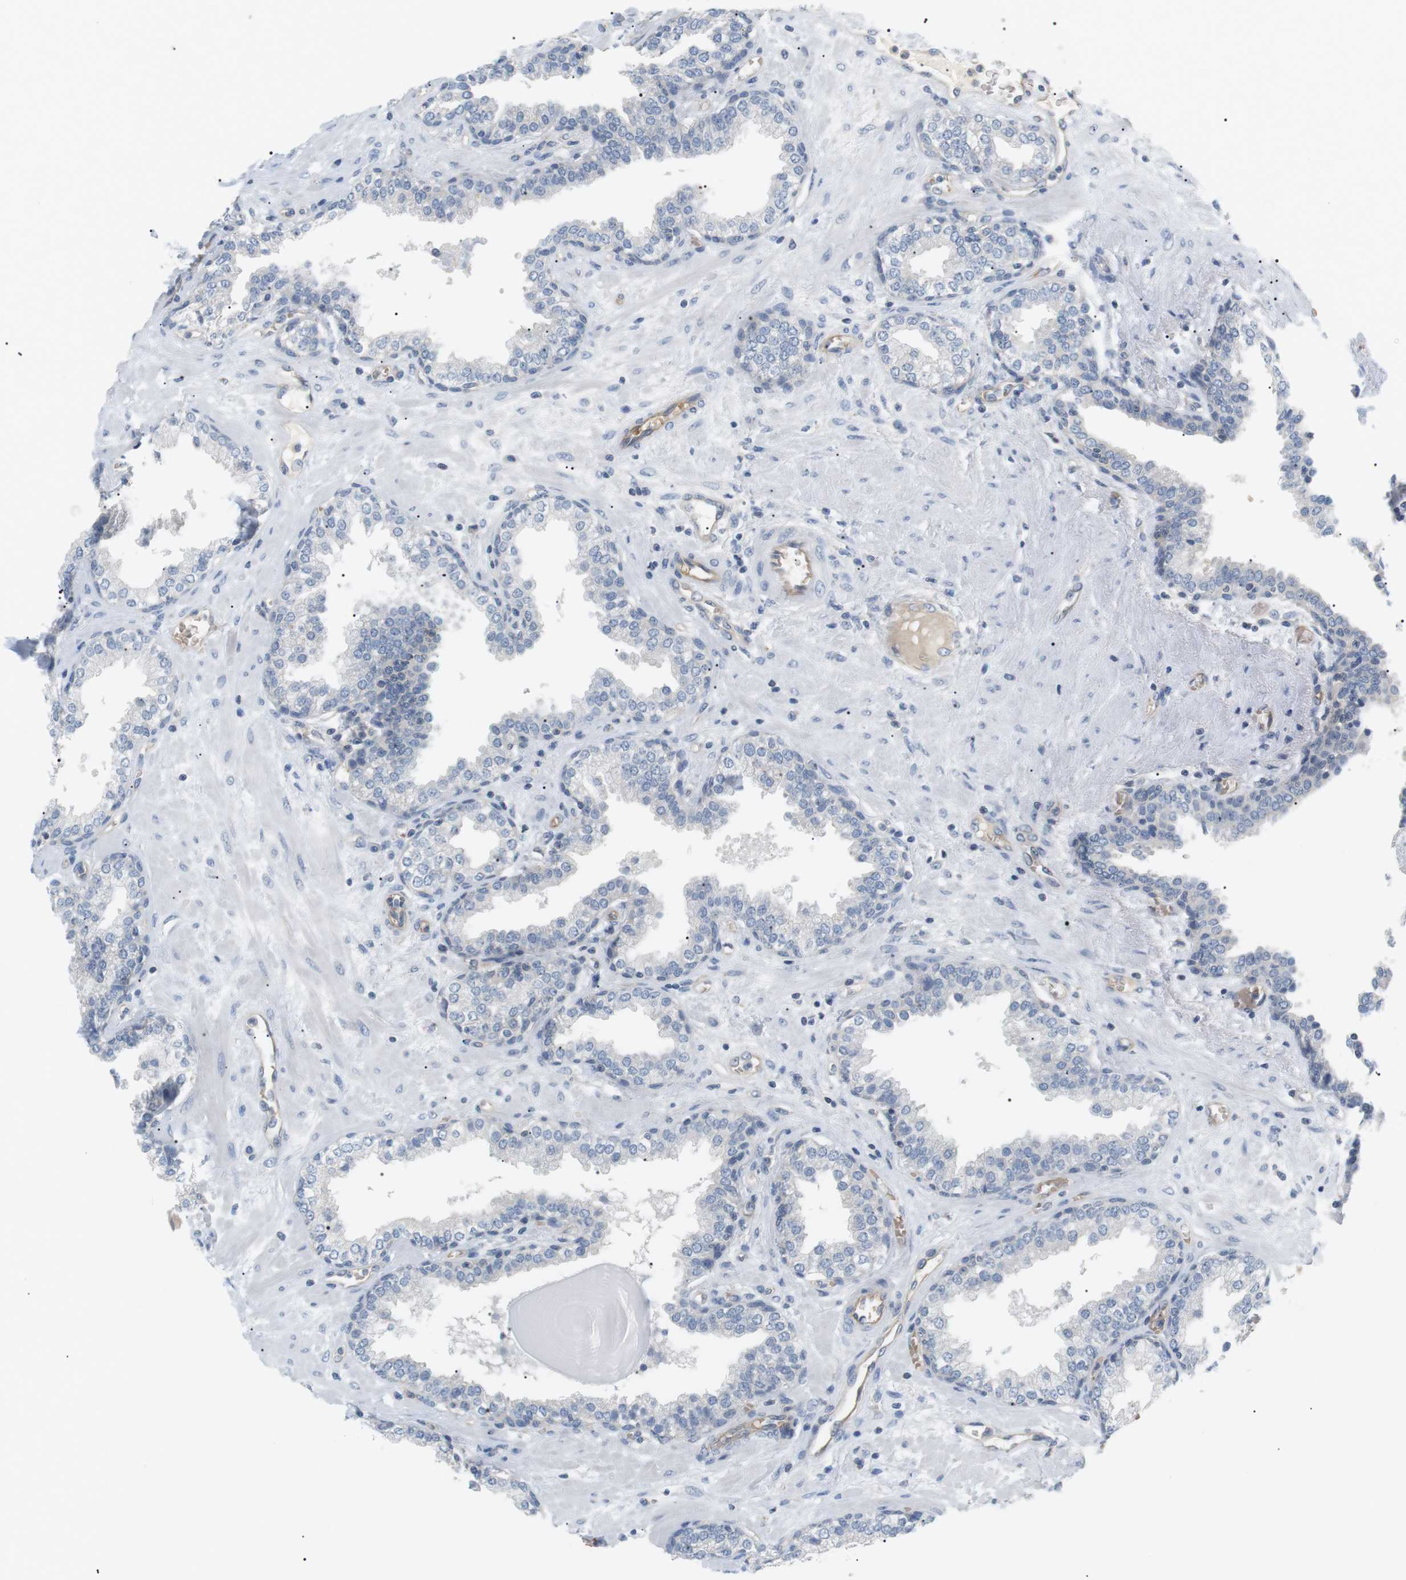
{"staining": {"intensity": "negative", "quantity": "none", "location": "none"}, "tissue": "prostate", "cell_type": "Glandular cells", "image_type": "normal", "snomed": [{"axis": "morphology", "description": "Normal tissue, NOS"}, {"axis": "topography", "description": "Prostate"}], "caption": "Immunohistochemistry (IHC) of benign human prostate exhibits no positivity in glandular cells.", "gene": "ADCY10", "patient": {"sex": "male", "age": 51}}